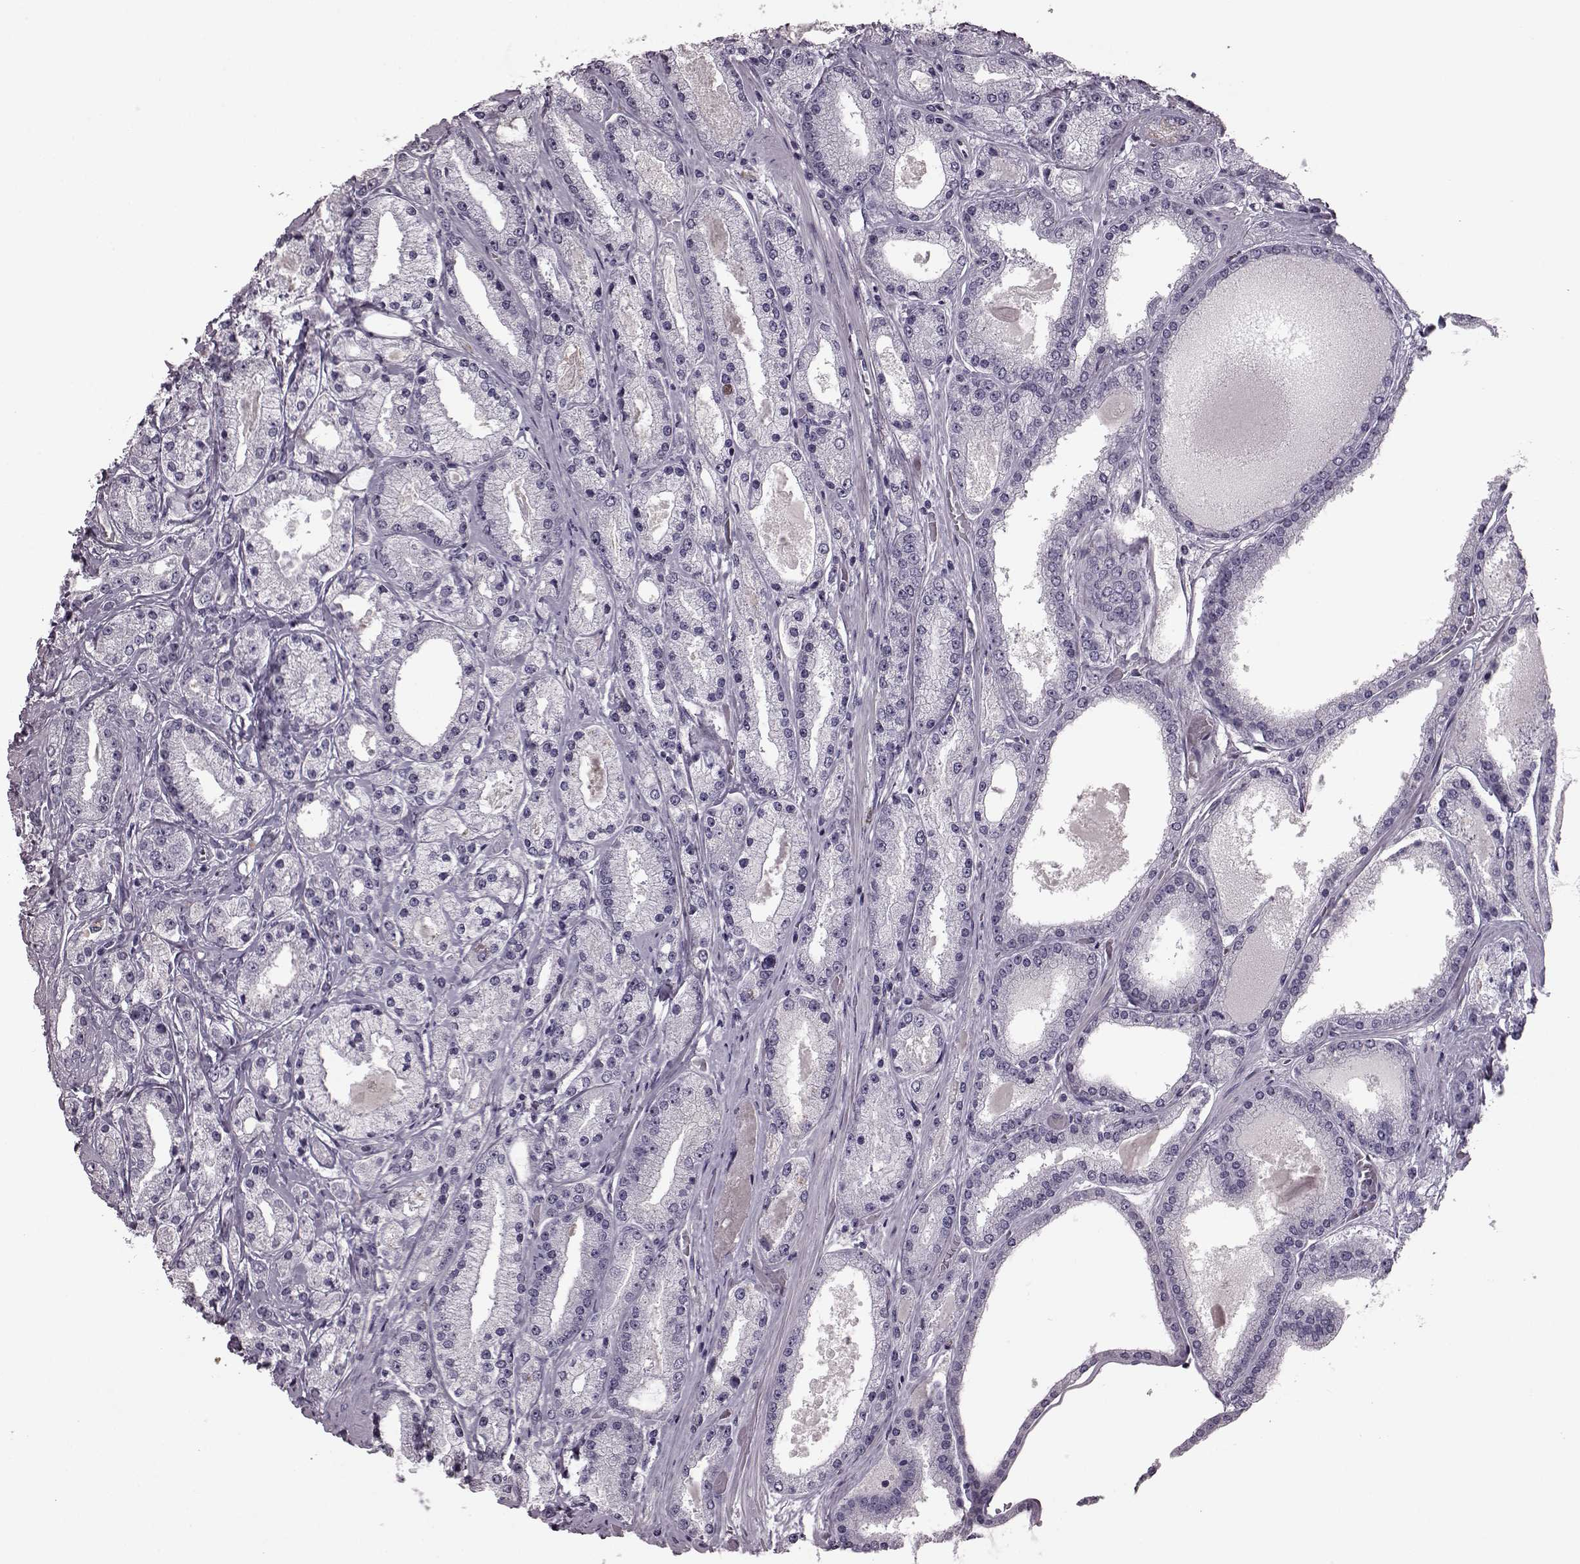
{"staining": {"intensity": "negative", "quantity": "none", "location": "none"}, "tissue": "prostate cancer", "cell_type": "Tumor cells", "image_type": "cancer", "snomed": [{"axis": "morphology", "description": "Adenocarcinoma, High grade"}, {"axis": "topography", "description": "Prostate"}], "caption": "Tumor cells show no significant protein staining in prostate adenocarcinoma (high-grade). (Immunohistochemistry, brightfield microscopy, high magnification).", "gene": "SNTG1", "patient": {"sex": "male", "age": 67}}